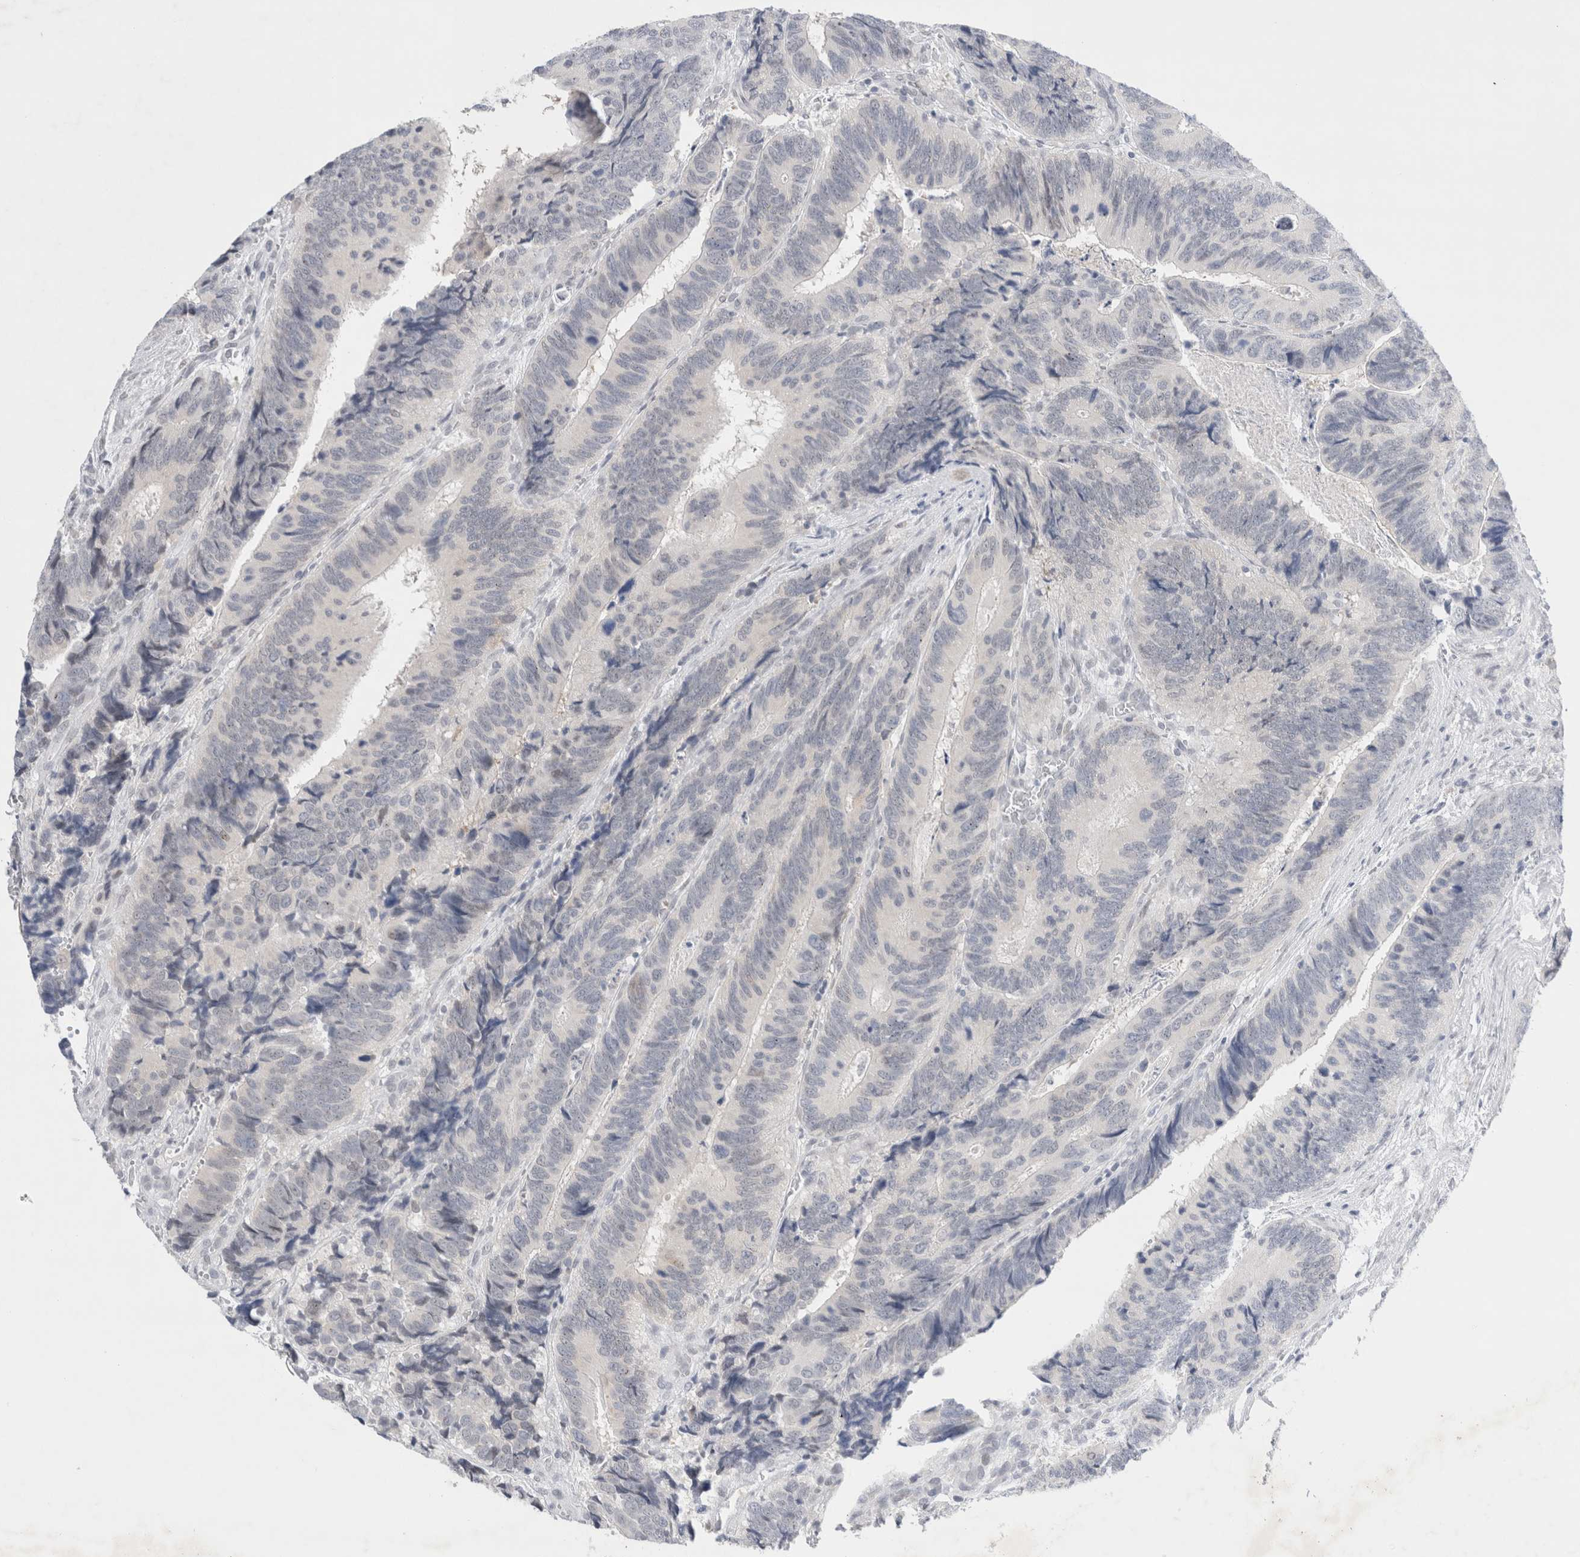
{"staining": {"intensity": "negative", "quantity": "none", "location": "none"}, "tissue": "colorectal cancer", "cell_type": "Tumor cells", "image_type": "cancer", "snomed": [{"axis": "morphology", "description": "Inflammation, NOS"}, {"axis": "morphology", "description": "Adenocarcinoma, NOS"}, {"axis": "topography", "description": "Colon"}], "caption": "The photomicrograph displays no significant staining in tumor cells of colorectal cancer (adenocarcinoma). Nuclei are stained in blue.", "gene": "SLC22A12", "patient": {"sex": "male", "age": 72}}